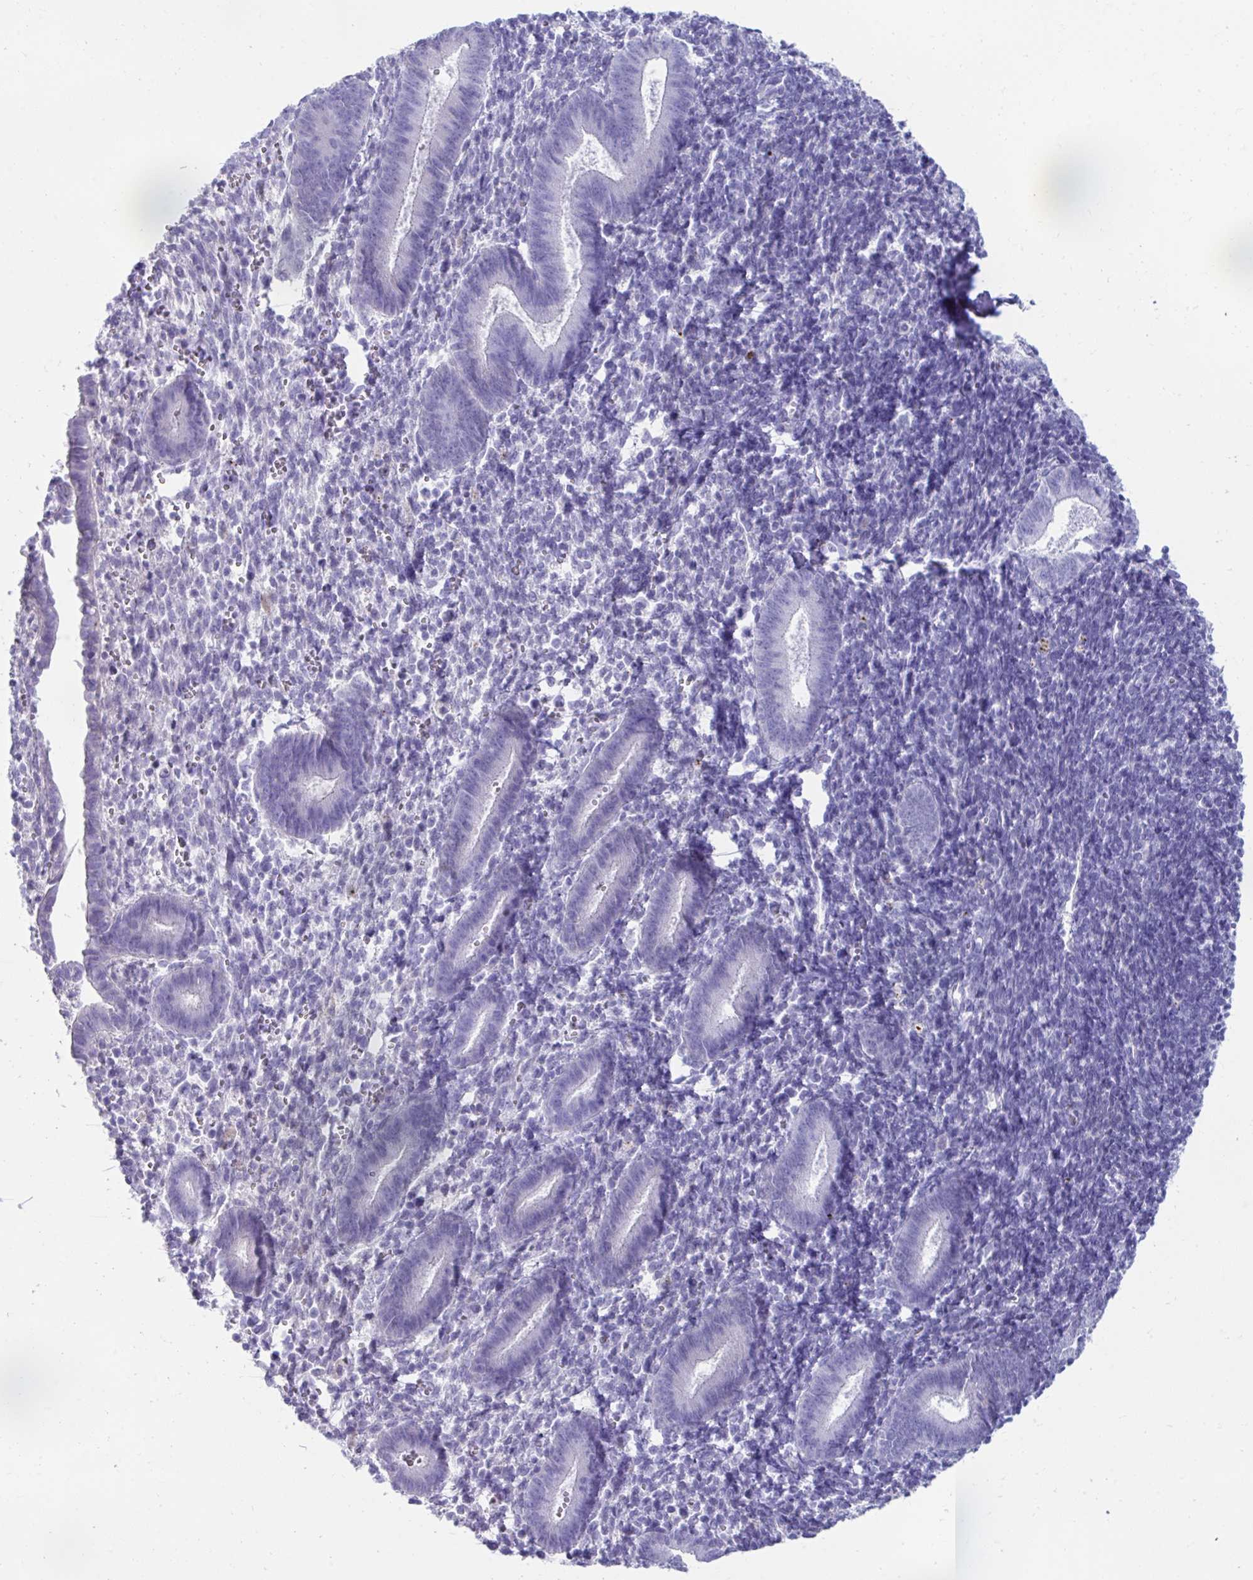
{"staining": {"intensity": "negative", "quantity": "none", "location": "none"}, "tissue": "endometrium", "cell_type": "Cells in endometrial stroma", "image_type": "normal", "snomed": [{"axis": "morphology", "description": "Normal tissue, NOS"}, {"axis": "topography", "description": "Endometrium"}], "caption": "IHC image of unremarkable endometrium stained for a protein (brown), which reveals no positivity in cells in endometrial stroma. (Brightfield microscopy of DAB IHC at high magnification).", "gene": "SMIM9", "patient": {"sex": "female", "age": 25}}